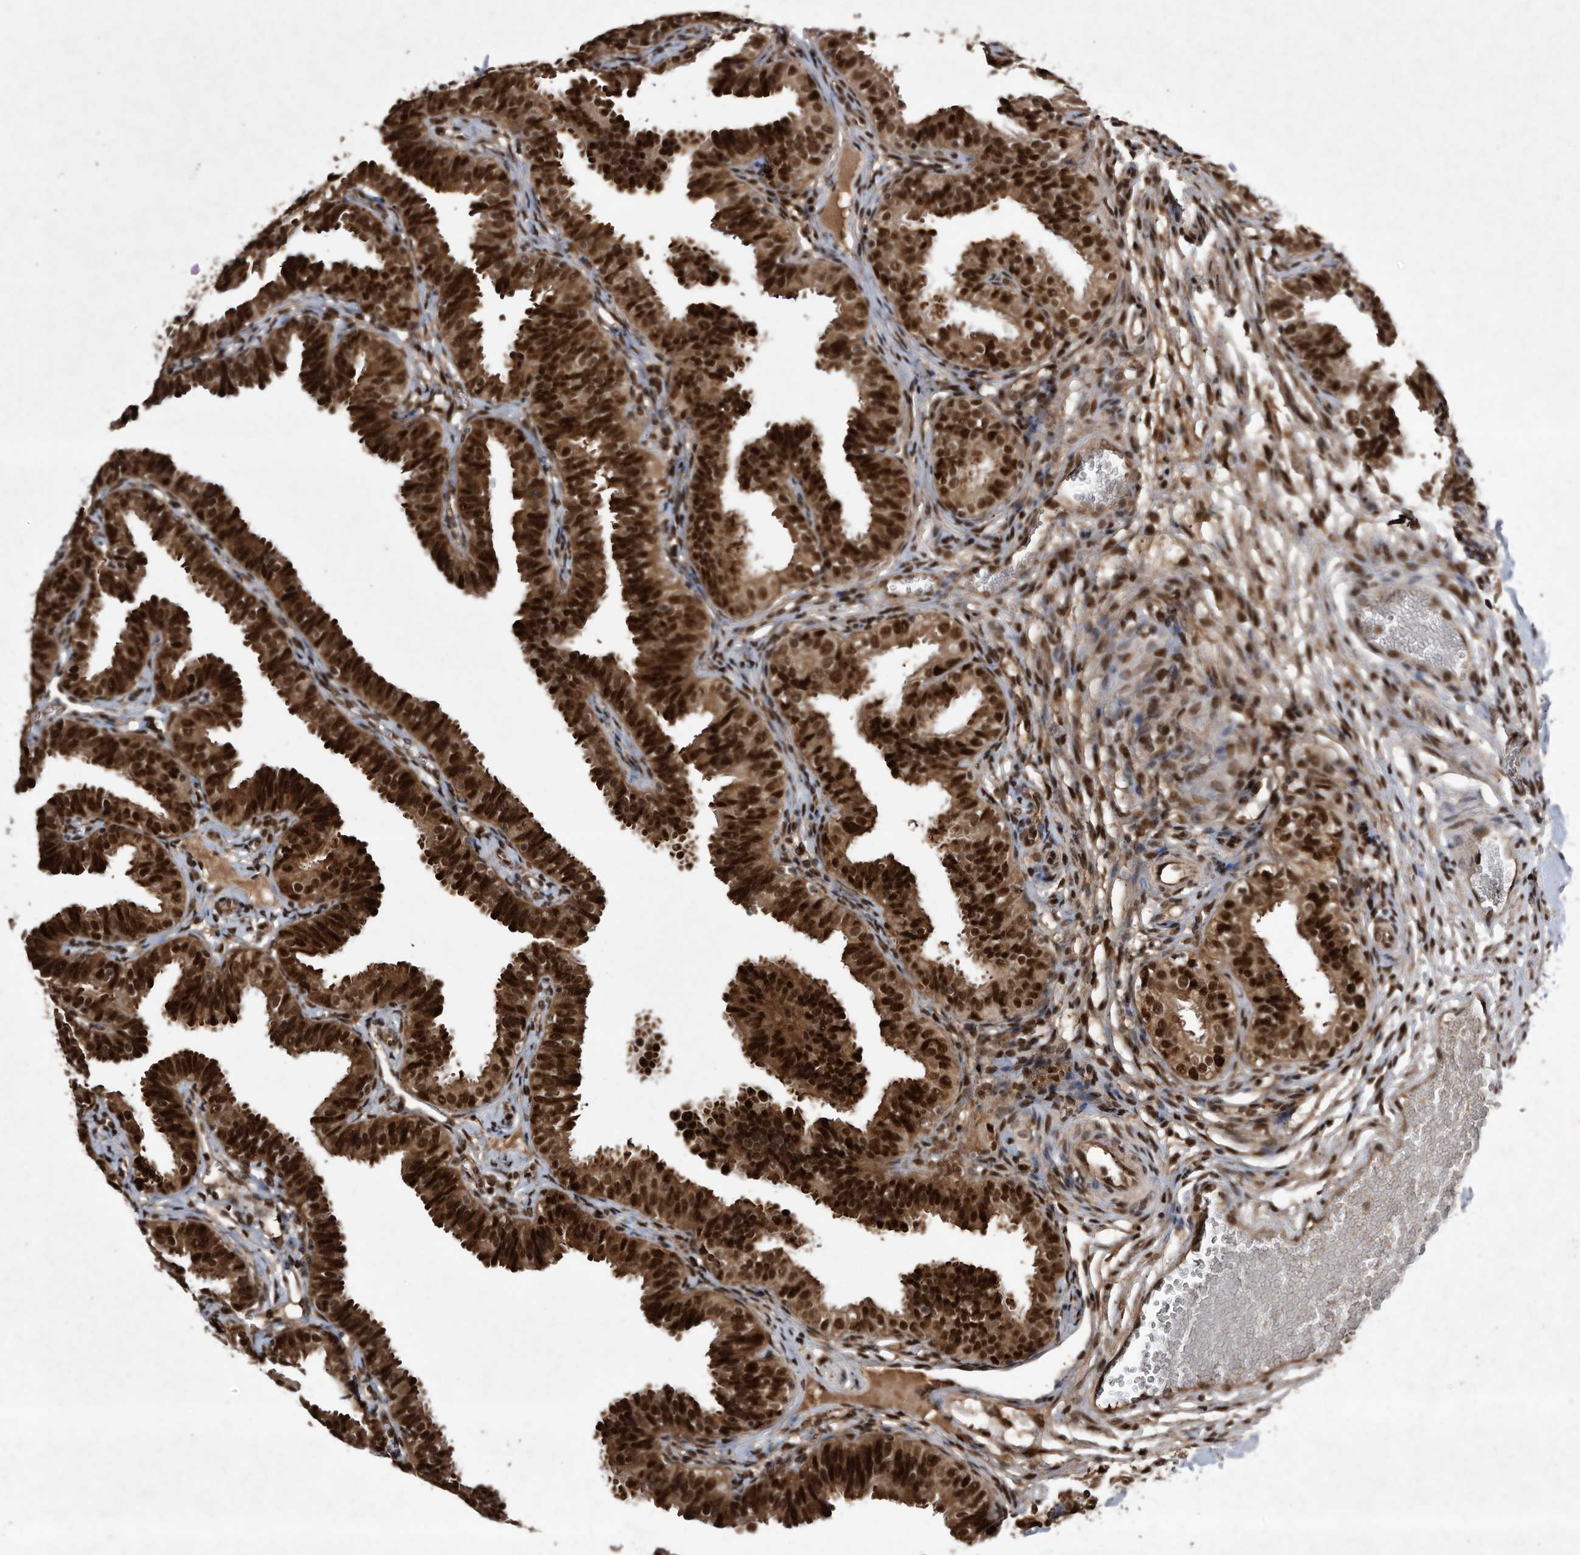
{"staining": {"intensity": "strong", "quantity": ">75%", "location": "cytoplasmic/membranous,nuclear"}, "tissue": "fallopian tube", "cell_type": "Glandular cells", "image_type": "normal", "snomed": [{"axis": "morphology", "description": "Normal tissue, NOS"}, {"axis": "topography", "description": "Fallopian tube"}], "caption": "Glandular cells demonstrate high levels of strong cytoplasmic/membranous,nuclear staining in approximately >75% of cells in normal fallopian tube. (brown staining indicates protein expression, while blue staining denotes nuclei).", "gene": "RAD23B", "patient": {"sex": "female", "age": 35}}